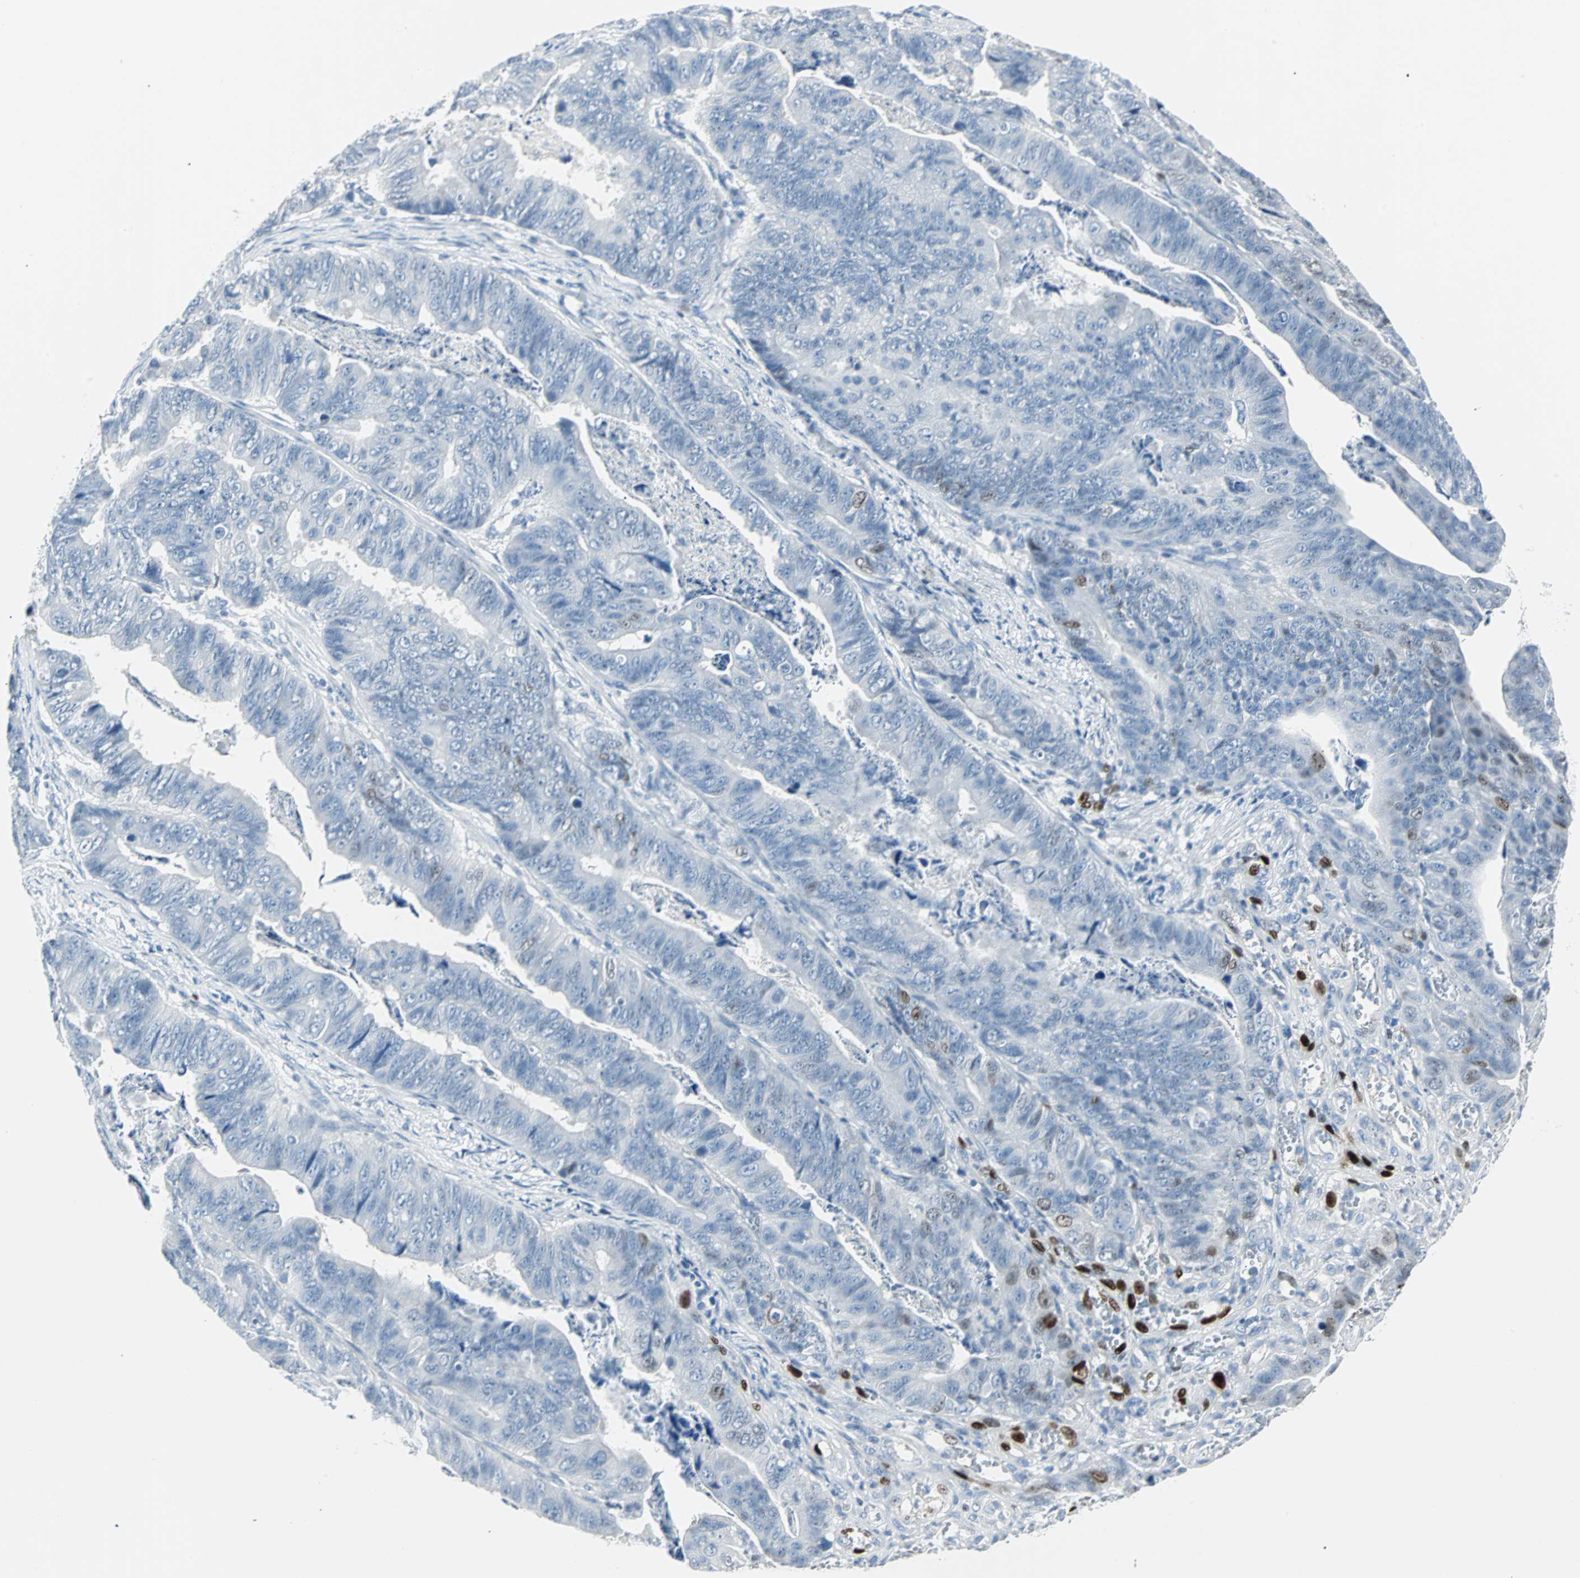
{"staining": {"intensity": "weak", "quantity": "<25%", "location": "nuclear"}, "tissue": "stomach cancer", "cell_type": "Tumor cells", "image_type": "cancer", "snomed": [{"axis": "morphology", "description": "Adenocarcinoma, NOS"}, {"axis": "topography", "description": "Stomach, lower"}], "caption": "Immunohistochemical staining of stomach cancer displays no significant expression in tumor cells.", "gene": "IL33", "patient": {"sex": "male", "age": 77}}